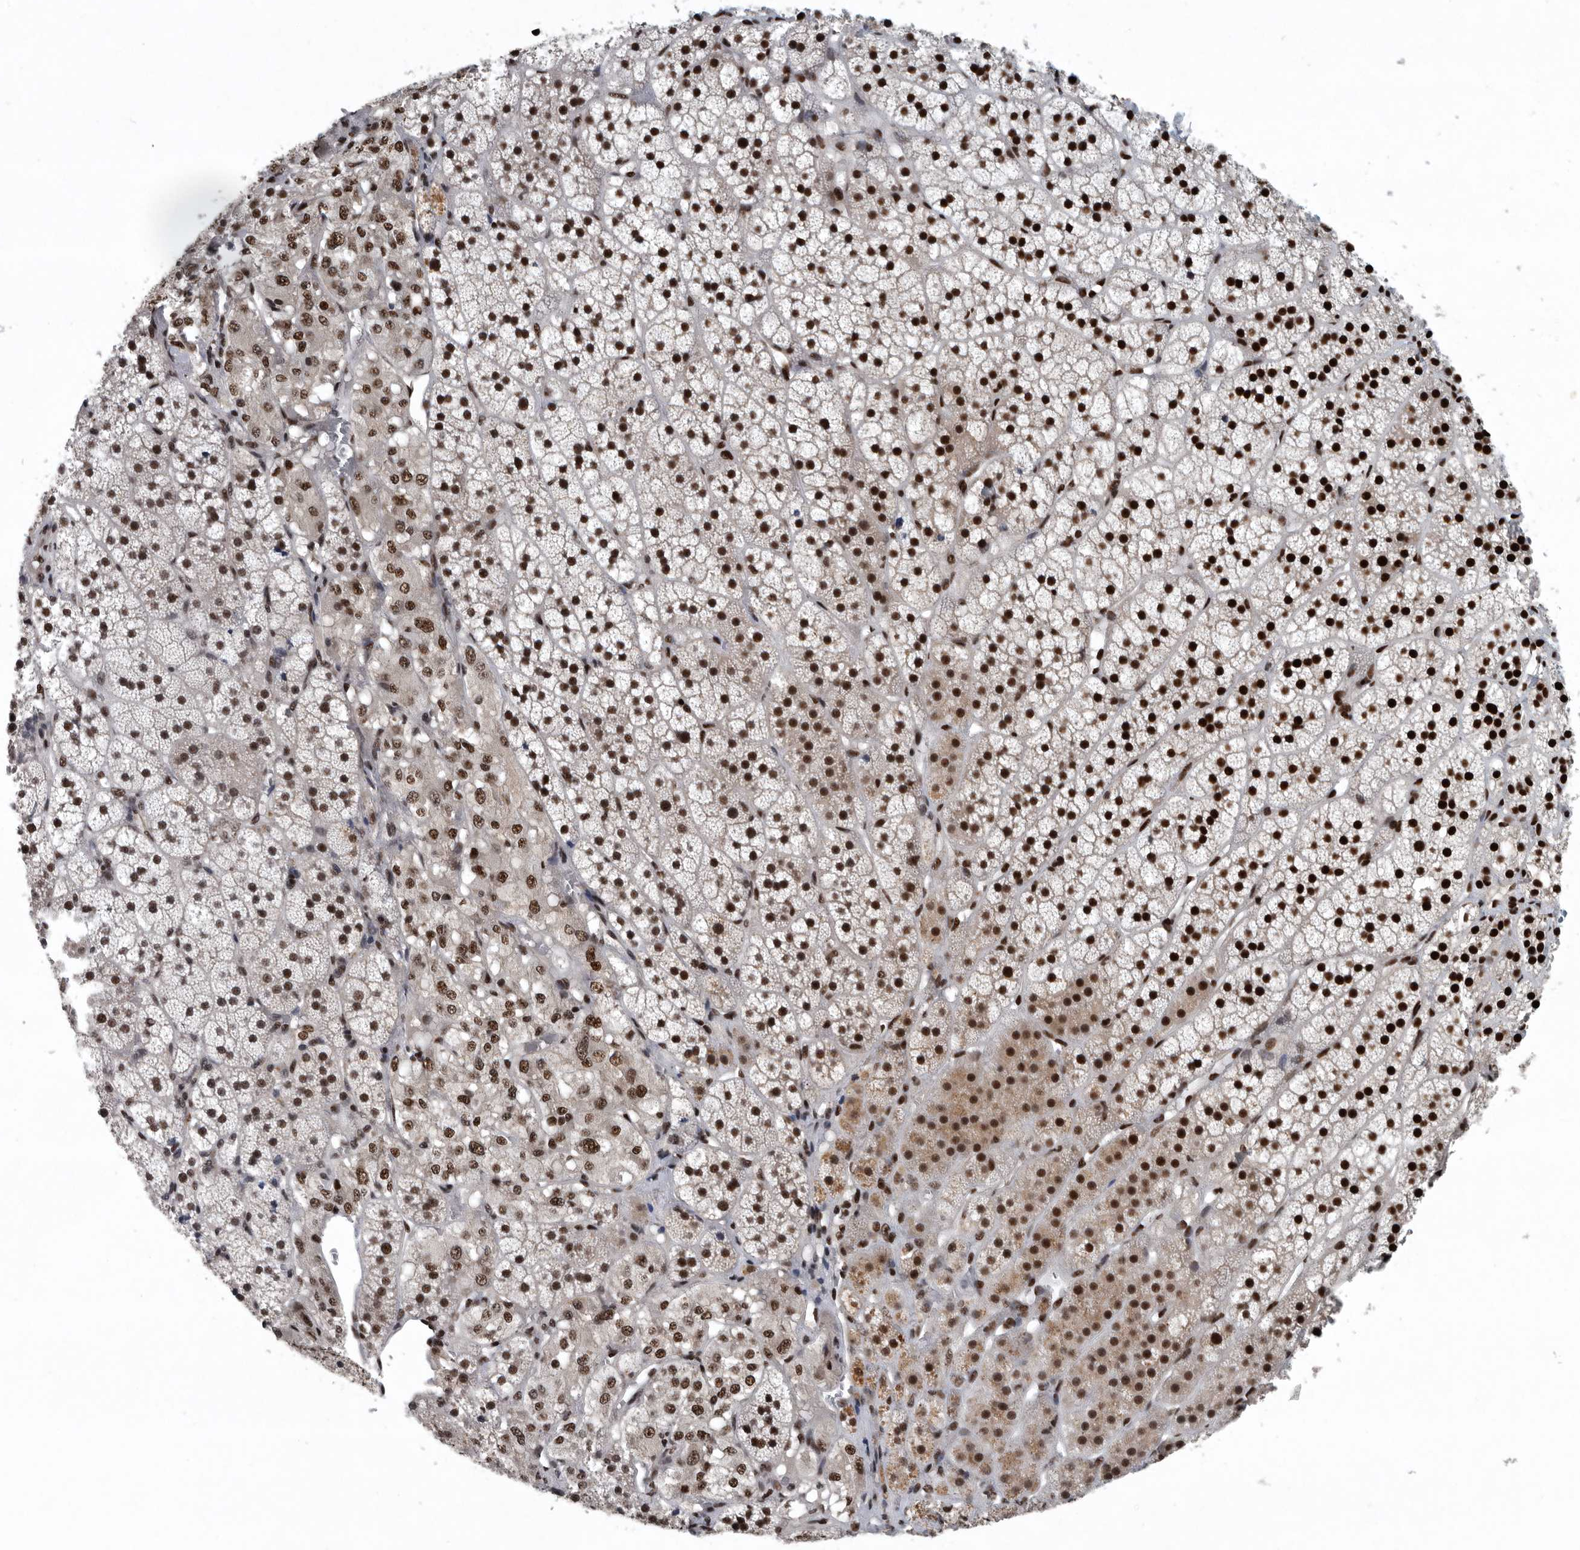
{"staining": {"intensity": "strong", "quantity": ">75%", "location": "nuclear"}, "tissue": "adrenal gland", "cell_type": "Glandular cells", "image_type": "normal", "snomed": [{"axis": "morphology", "description": "Normal tissue, NOS"}, {"axis": "topography", "description": "Adrenal gland"}], "caption": "An immunohistochemistry image of unremarkable tissue is shown. Protein staining in brown labels strong nuclear positivity in adrenal gland within glandular cells. (Brightfield microscopy of DAB IHC at high magnification).", "gene": "SENP7", "patient": {"sex": "female", "age": 44}}